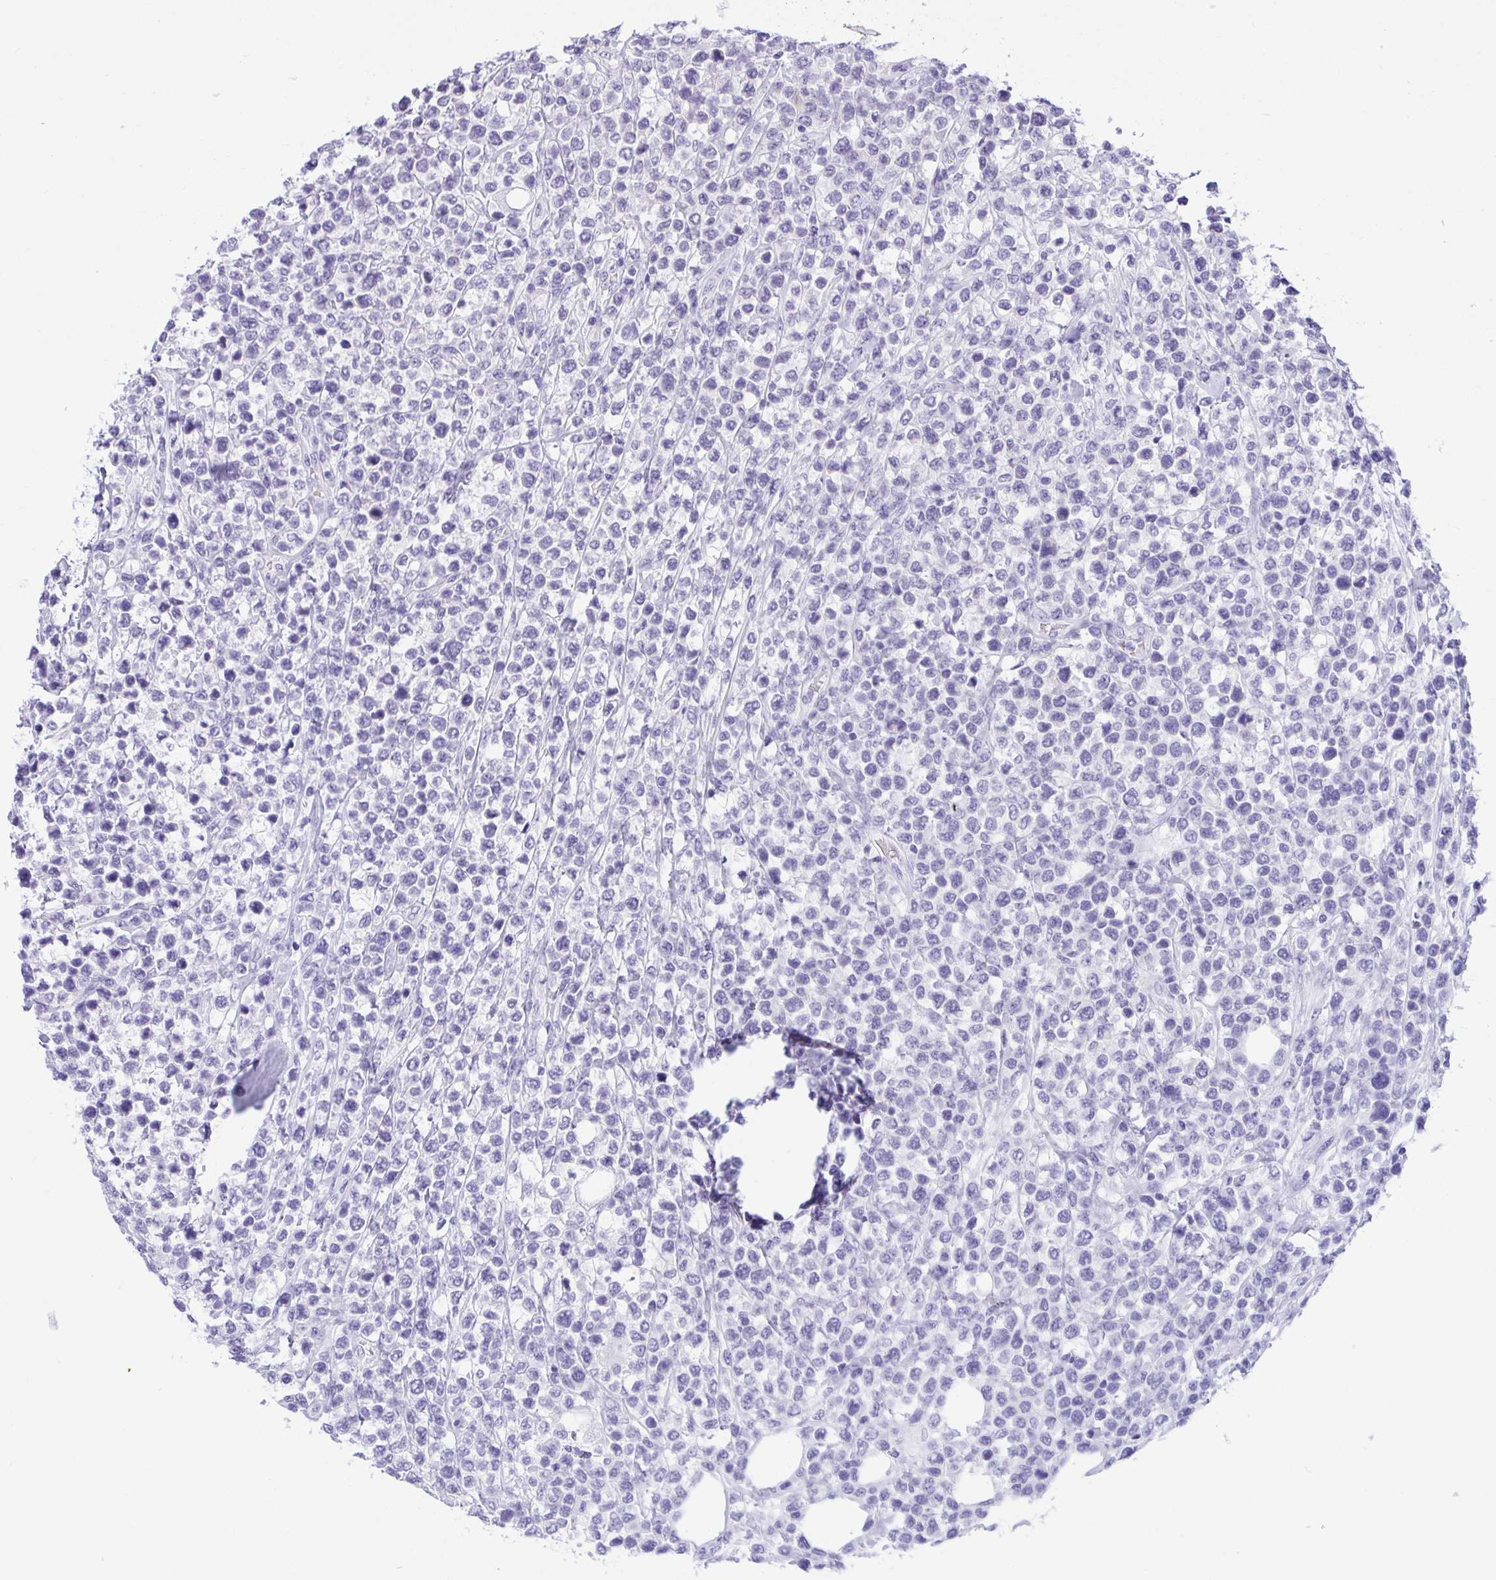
{"staining": {"intensity": "negative", "quantity": "none", "location": "none"}, "tissue": "lymphoma", "cell_type": "Tumor cells", "image_type": "cancer", "snomed": [{"axis": "morphology", "description": "Malignant lymphoma, non-Hodgkin's type, High grade"}, {"axis": "topography", "description": "Soft tissue"}], "caption": "This is a histopathology image of immunohistochemistry staining of lymphoma, which shows no expression in tumor cells.", "gene": "PPP1CA", "patient": {"sex": "female", "age": 56}}